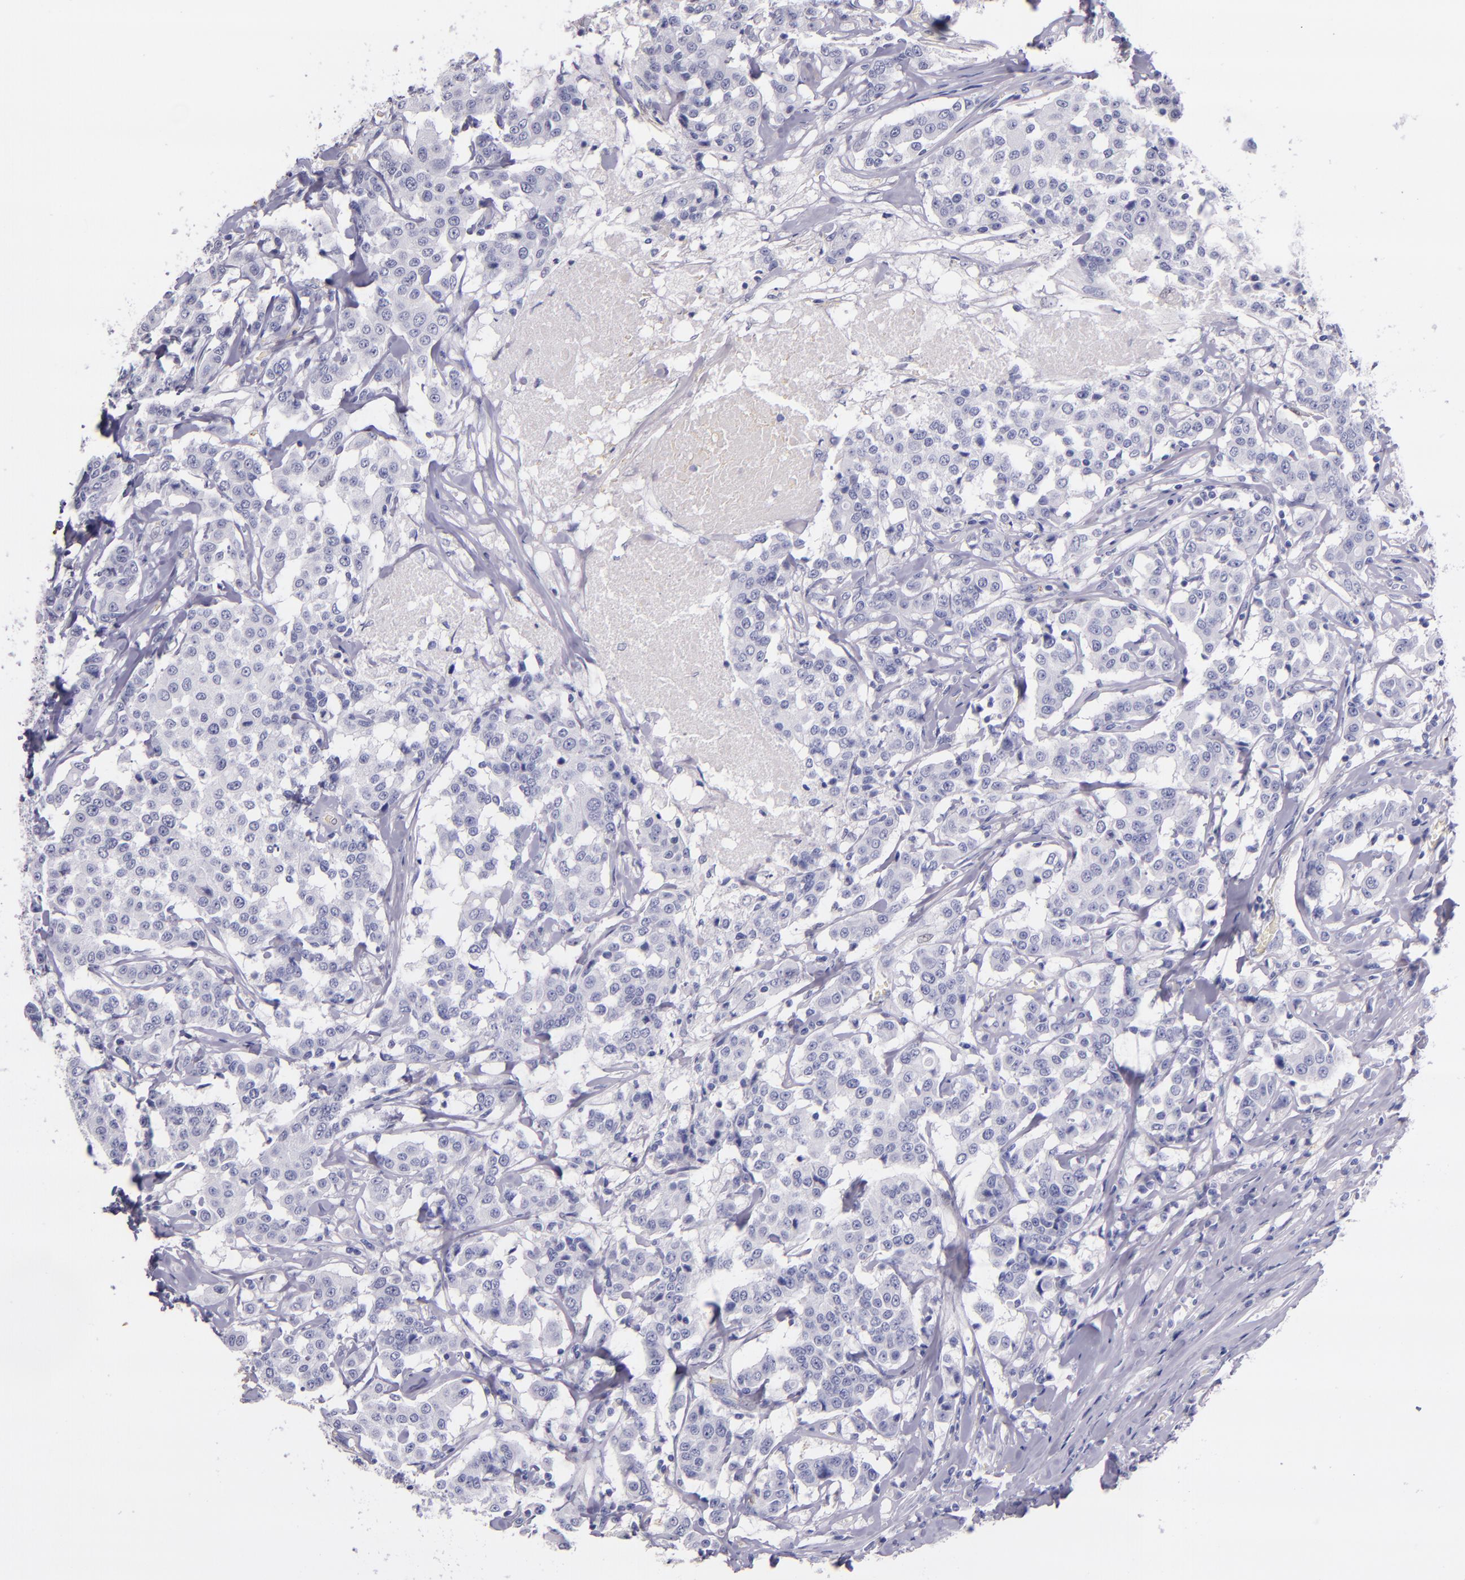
{"staining": {"intensity": "negative", "quantity": "none", "location": "none"}, "tissue": "breast cancer", "cell_type": "Tumor cells", "image_type": "cancer", "snomed": [{"axis": "morphology", "description": "Duct carcinoma"}, {"axis": "topography", "description": "Breast"}], "caption": "Immunohistochemistry micrograph of neoplastic tissue: breast cancer (intraductal carcinoma) stained with DAB reveals no significant protein staining in tumor cells.", "gene": "F13A1", "patient": {"sex": "female", "age": 27}}